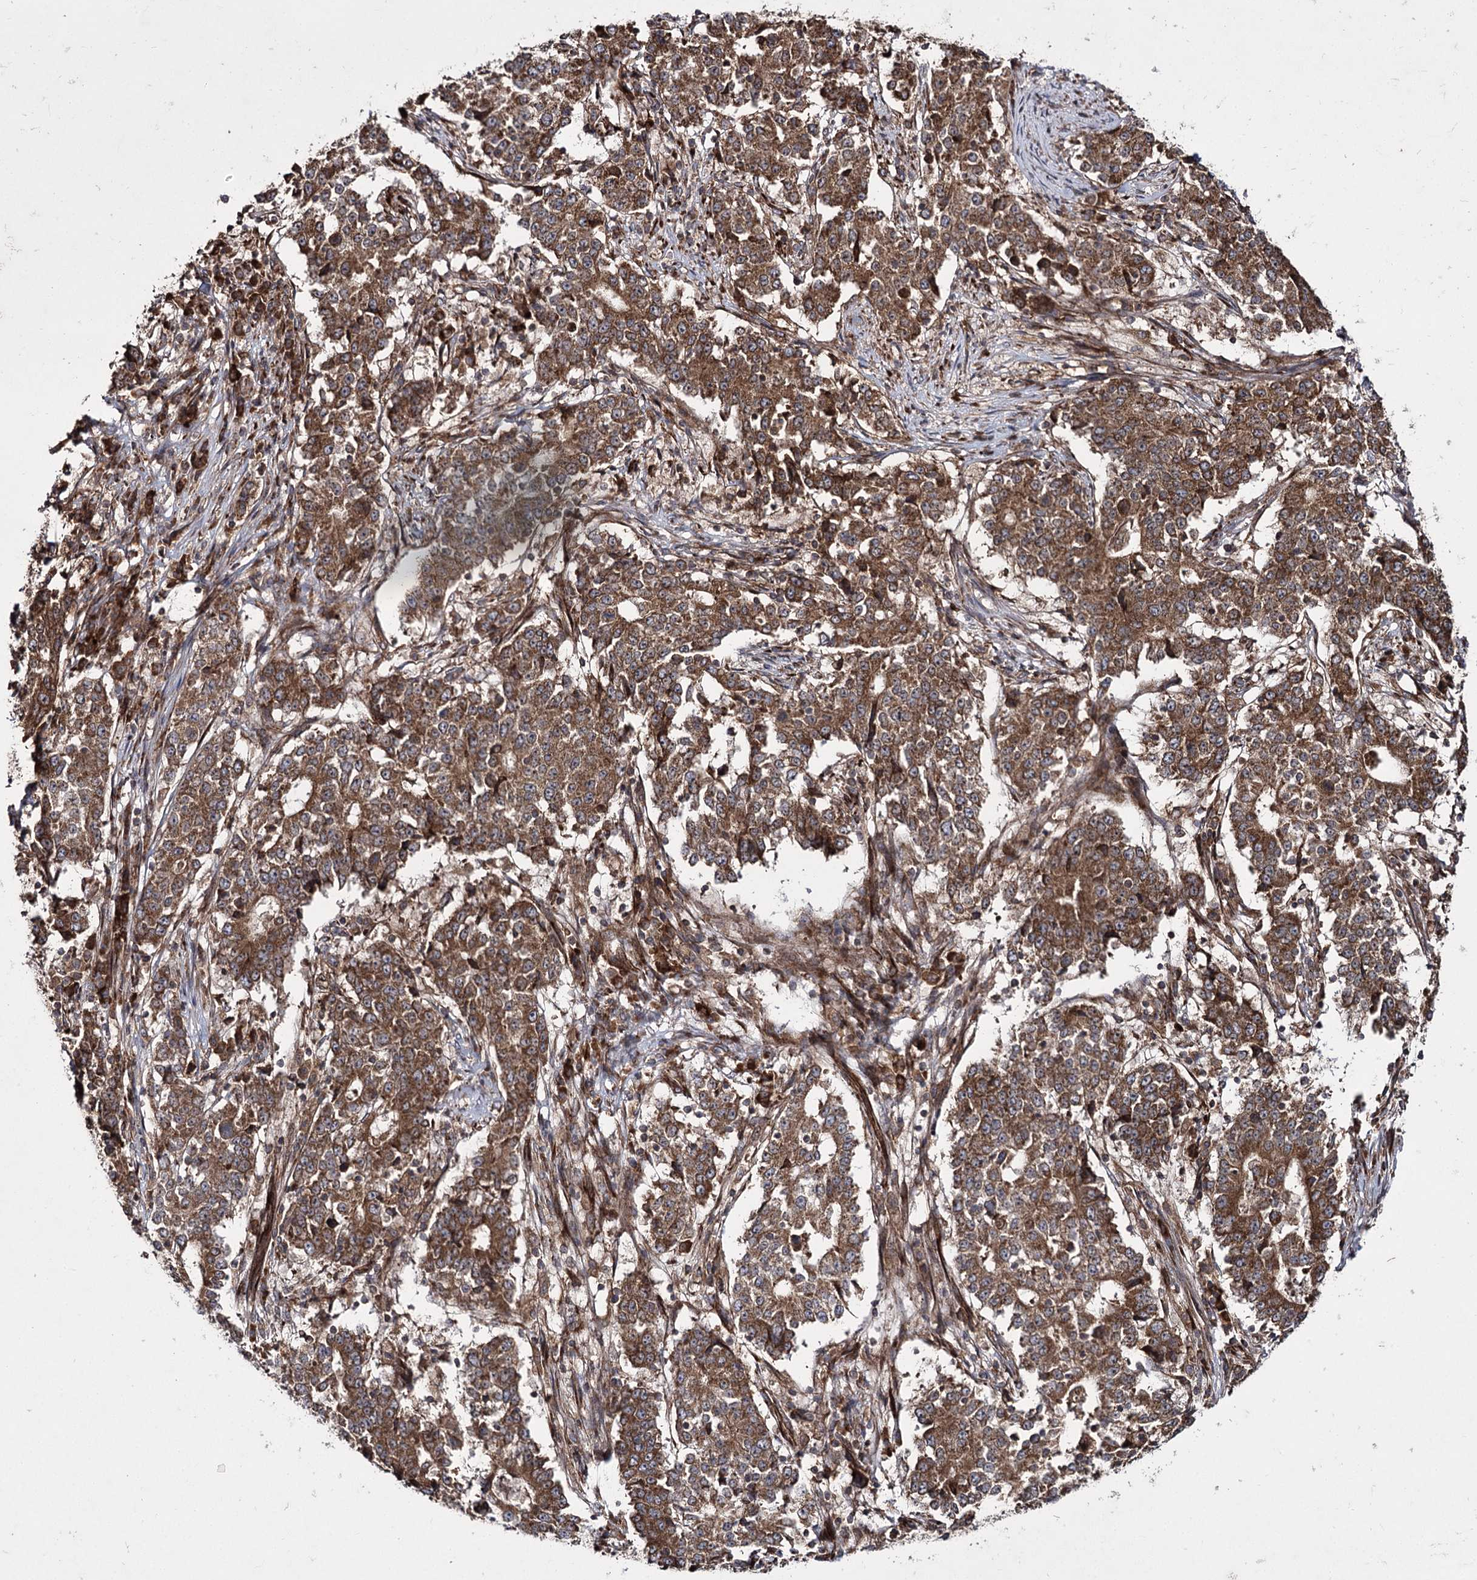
{"staining": {"intensity": "moderate", "quantity": ">75%", "location": "cytoplasmic/membranous"}, "tissue": "stomach cancer", "cell_type": "Tumor cells", "image_type": "cancer", "snomed": [{"axis": "morphology", "description": "Adenocarcinoma, NOS"}, {"axis": "topography", "description": "Stomach"}], "caption": "Adenocarcinoma (stomach) stained with immunohistochemistry (IHC) displays moderate cytoplasmic/membranous positivity in about >75% of tumor cells.", "gene": "HECTD2", "patient": {"sex": "male", "age": 59}}